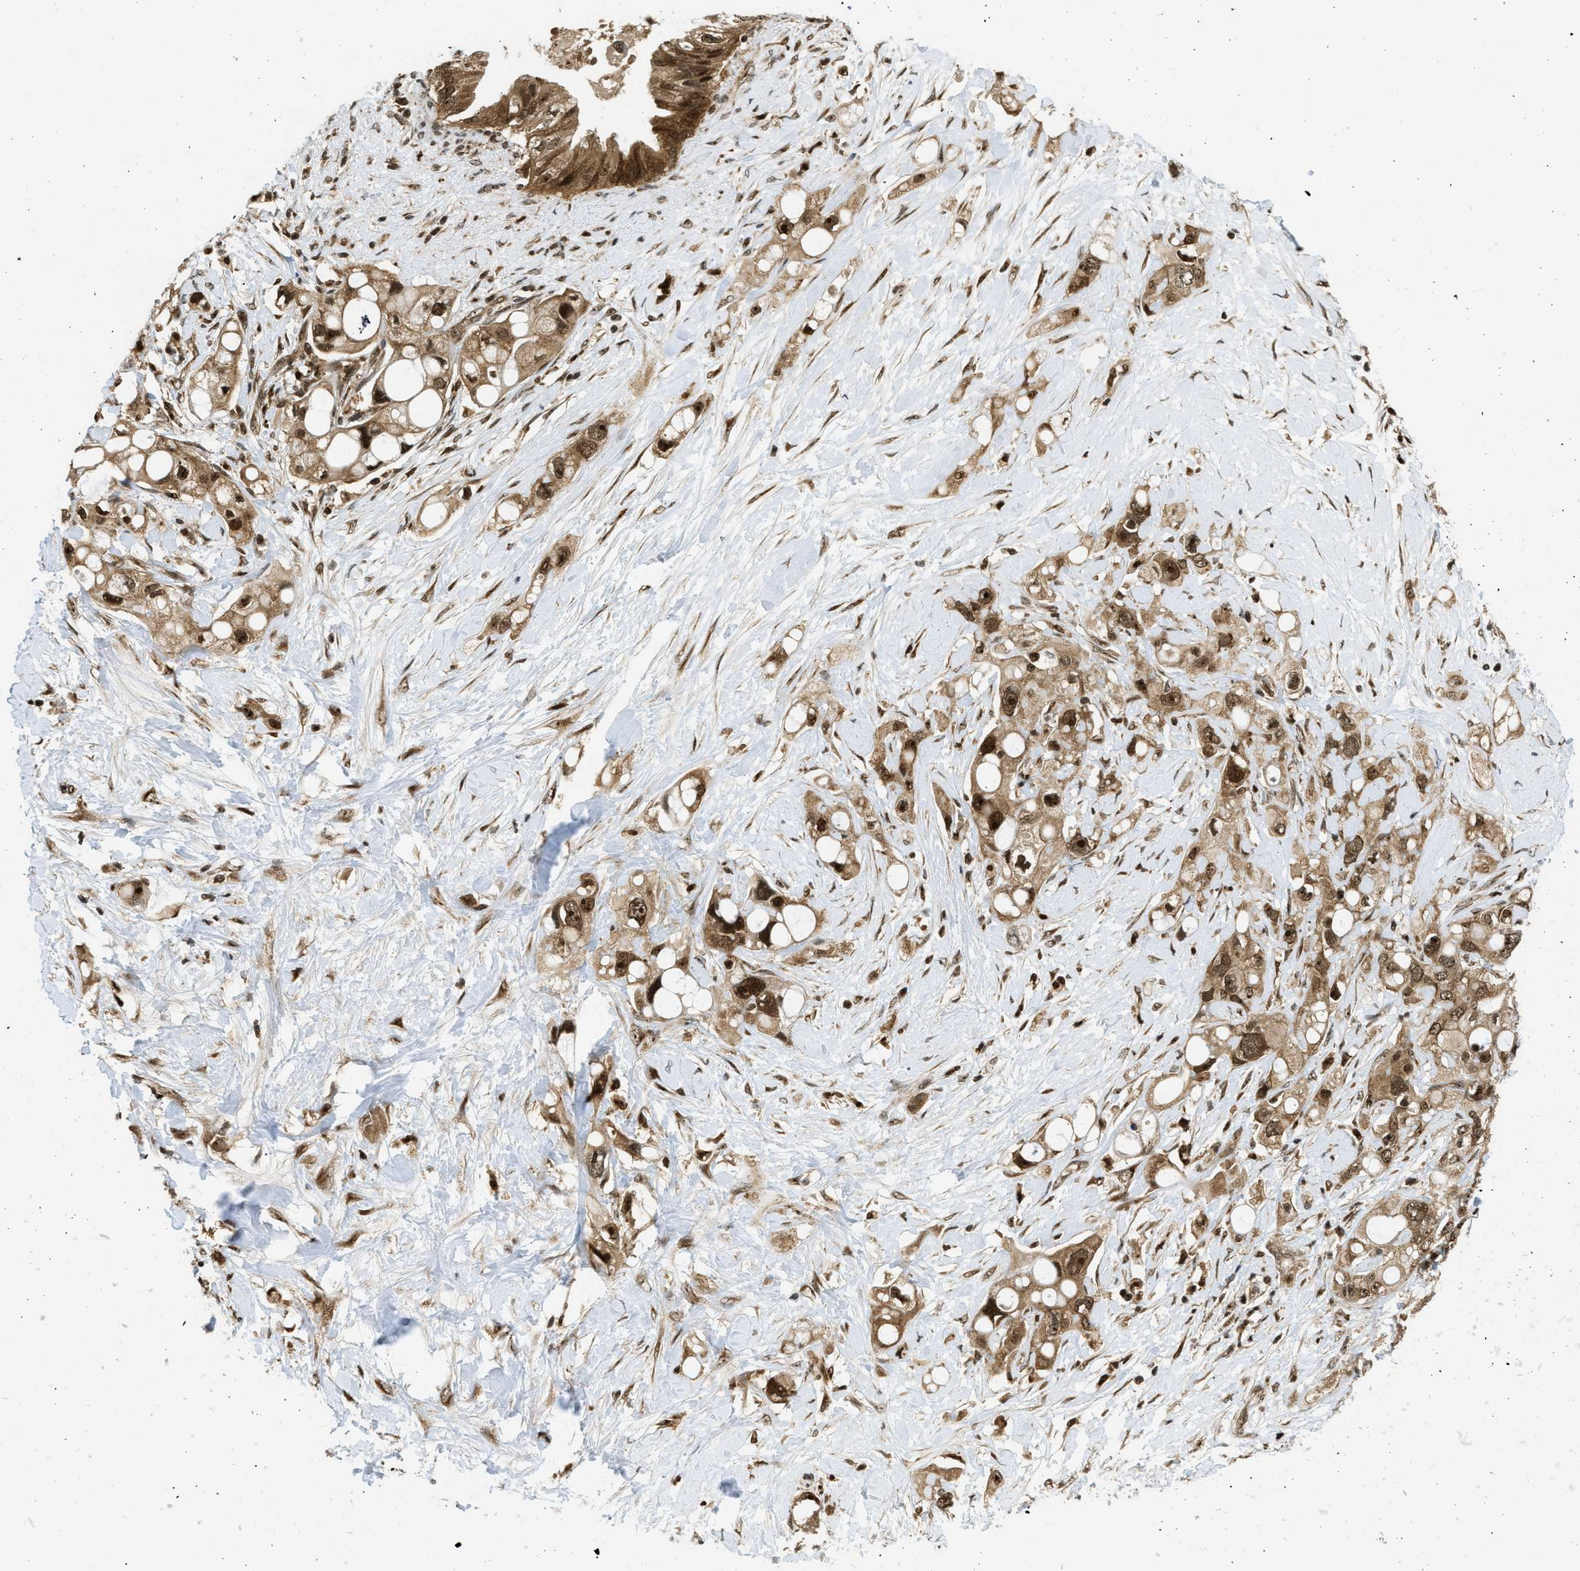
{"staining": {"intensity": "strong", "quantity": ">75%", "location": "cytoplasmic/membranous,nuclear"}, "tissue": "pancreatic cancer", "cell_type": "Tumor cells", "image_type": "cancer", "snomed": [{"axis": "morphology", "description": "Adenocarcinoma, NOS"}, {"axis": "topography", "description": "Pancreas"}], "caption": "Brown immunohistochemical staining in human pancreatic cancer (adenocarcinoma) exhibits strong cytoplasmic/membranous and nuclear staining in about >75% of tumor cells.", "gene": "TACC1", "patient": {"sex": "female", "age": 56}}